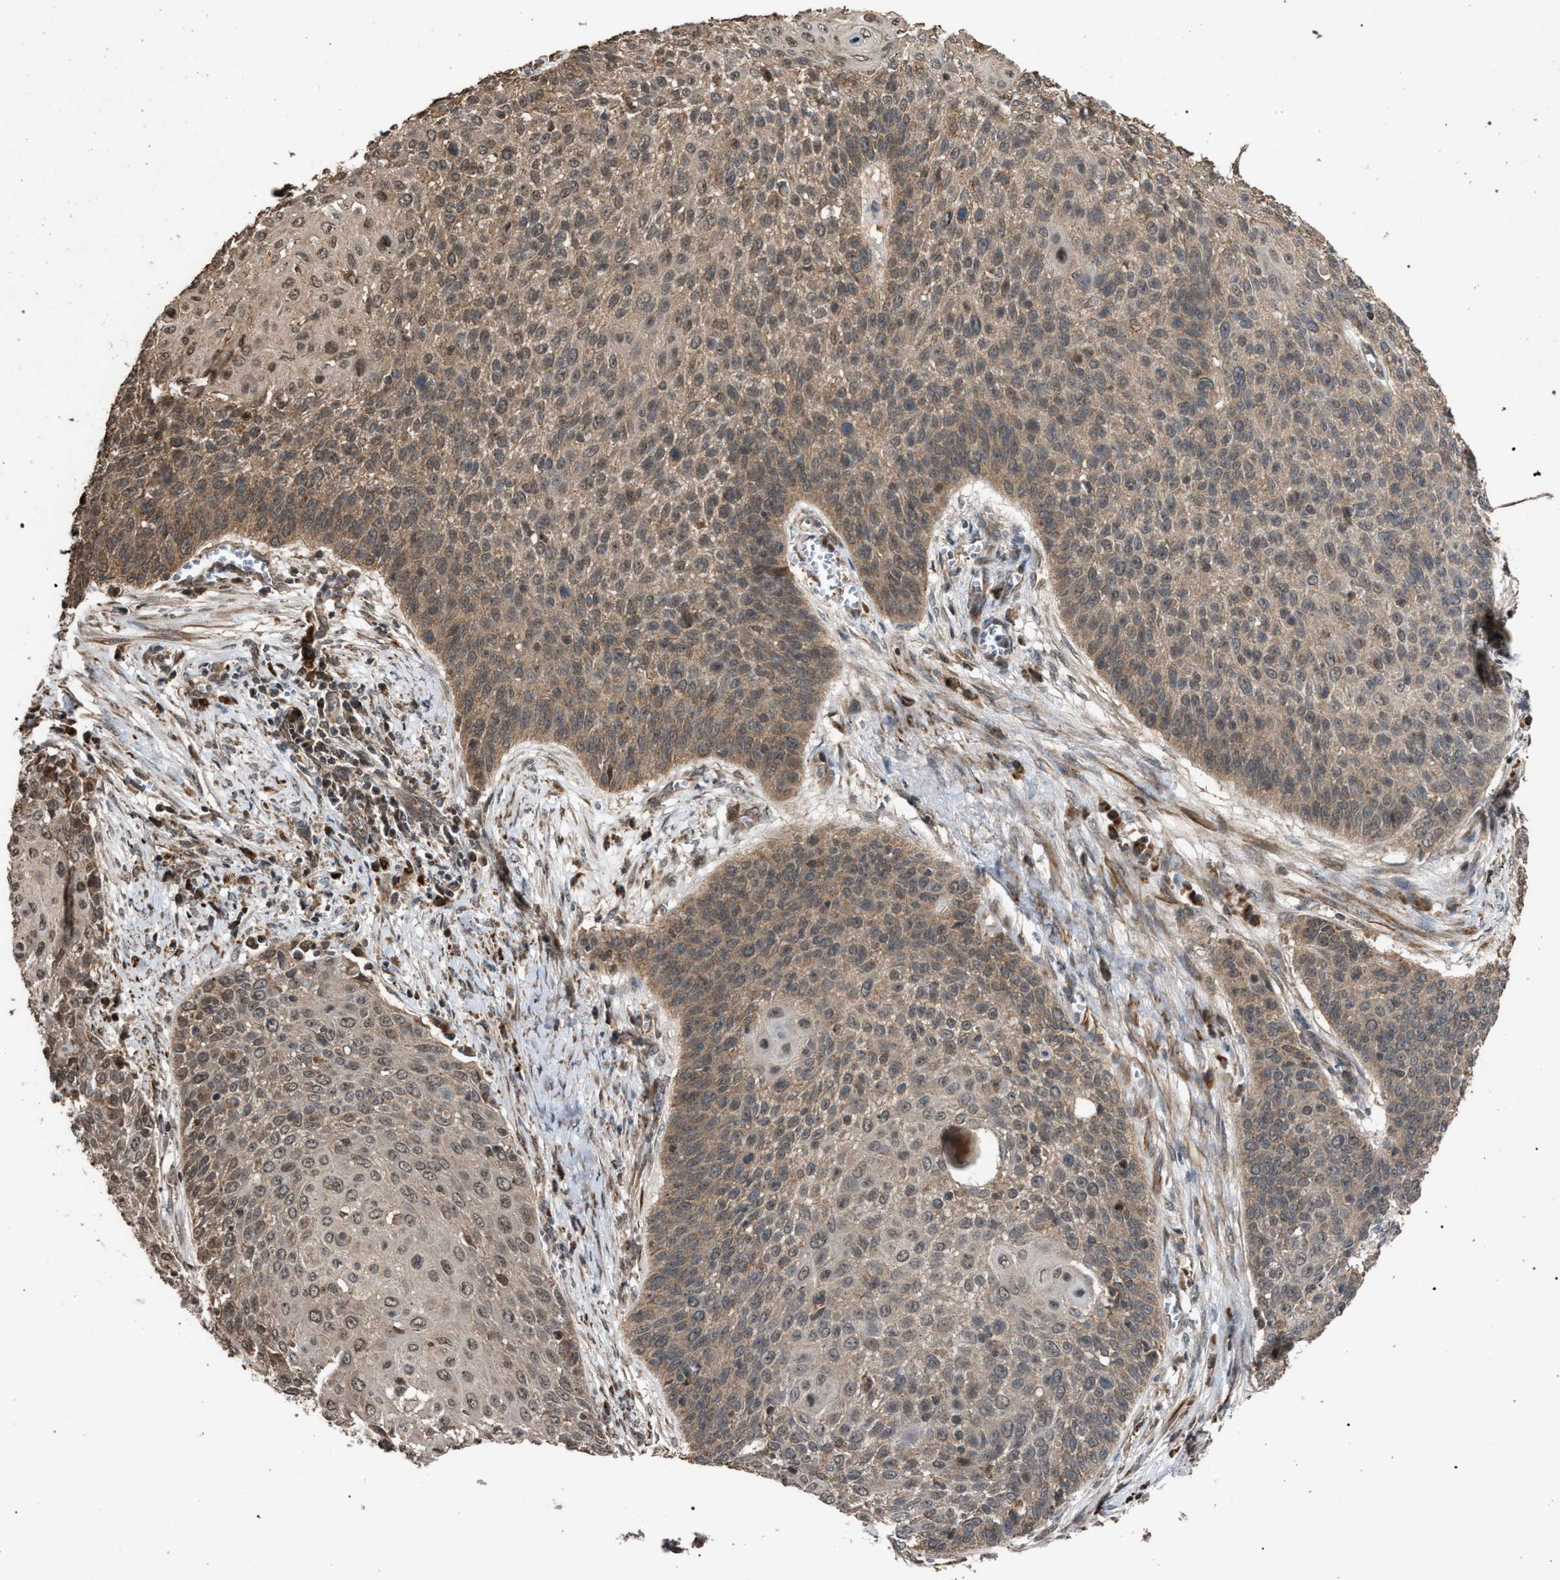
{"staining": {"intensity": "moderate", "quantity": ">75%", "location": "cytoplasmic/membranous"}, "tissue": "cervical cancer", "cell_type": "Tumor cells", "image_type": "cancer", "snomed": [{"axis": "morphology", "description": "Squamous cell carcinoma, NOS"}, {"axis": "topography", "description": "Cervix"}], "caption": "Squamous cell carcinoma (cervical) tissue reveals moderate cytoplasmic/membranous positivity in about >75% of tumor cells", "gene": "NAA35", "patient": {"sex": "female", "age": 39}}